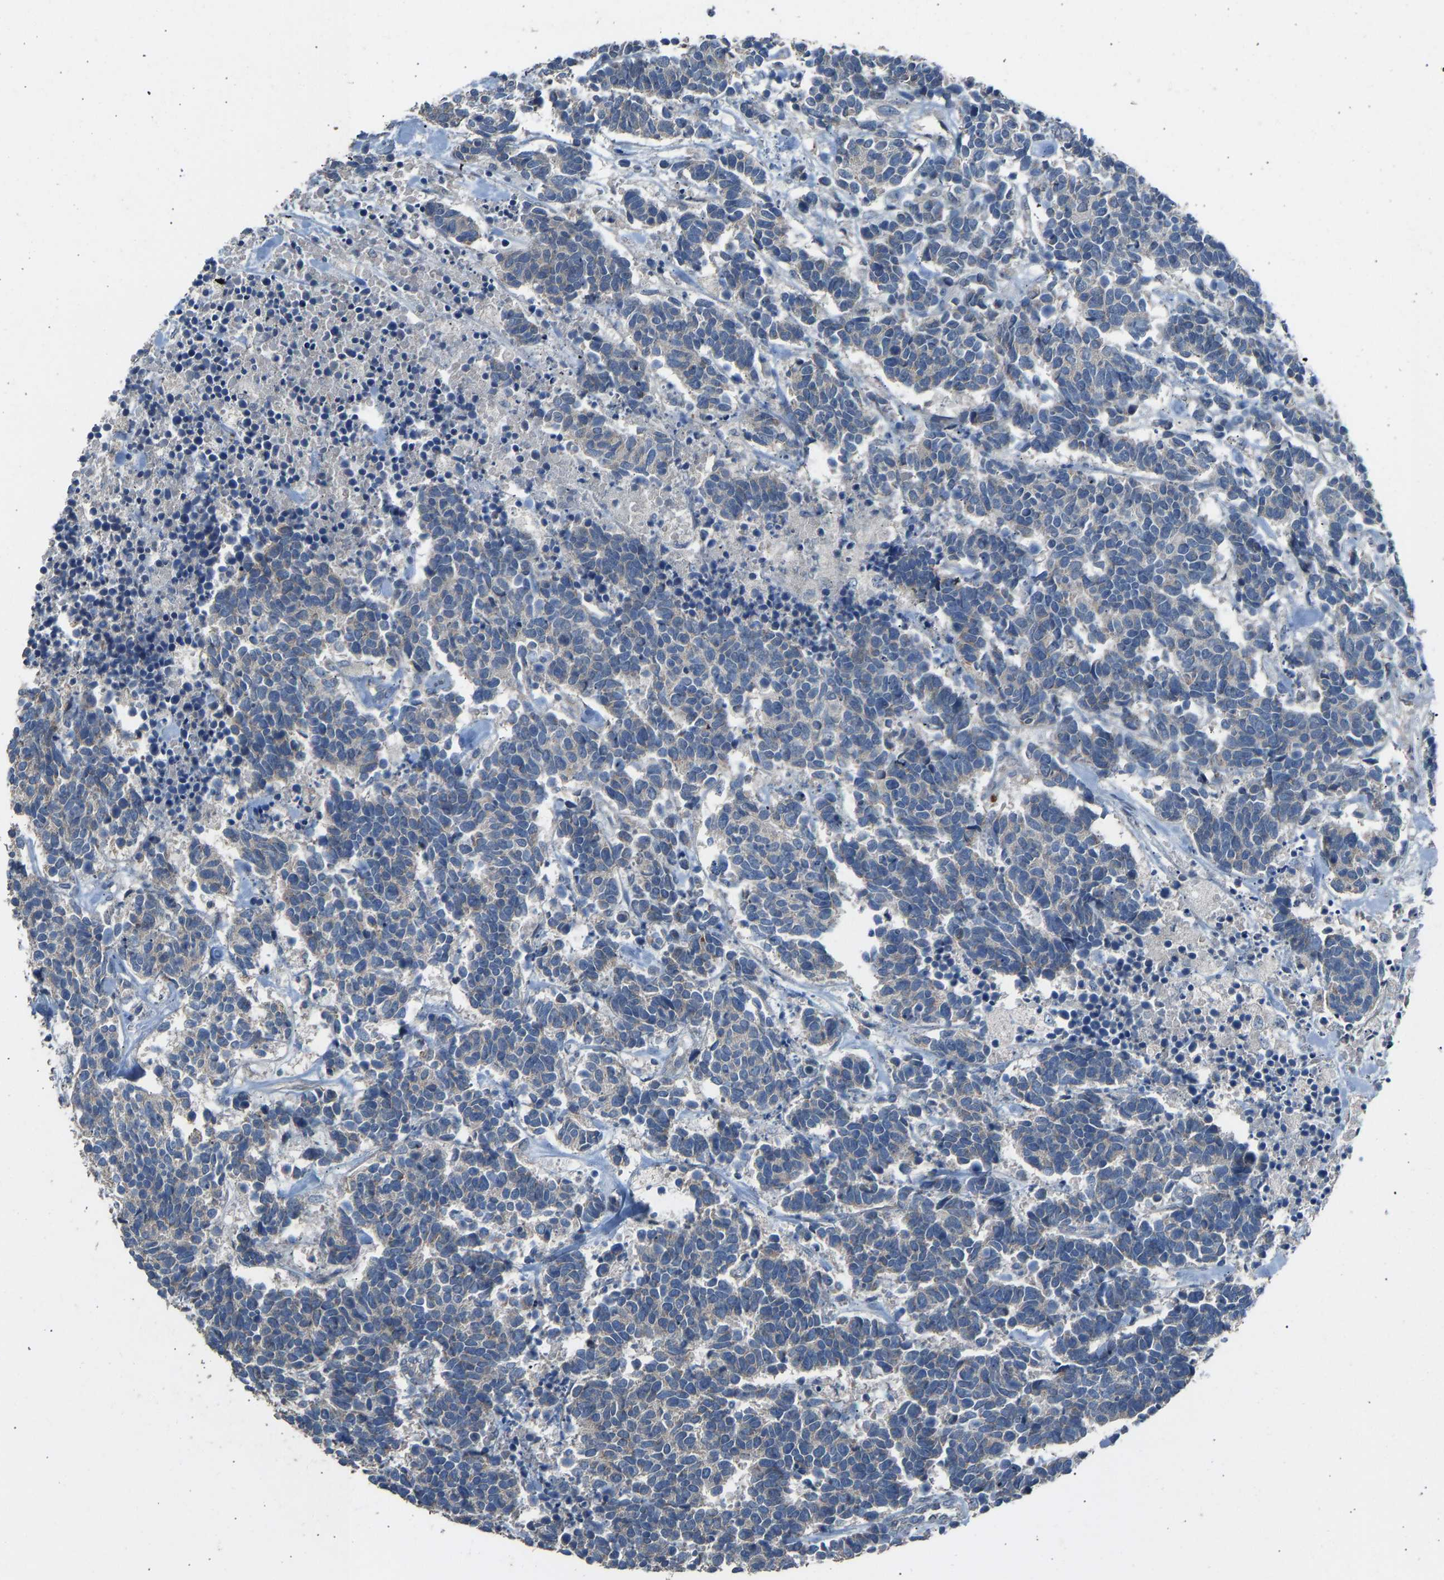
{"staining": {"intensity": "negative", "quantity": "none", "location": "none"}, "tissue": "carcinoid", "cell_type": "Tumor cells", "image_type": "cancer", "snomed": [{"axis": "morphology", "description": "Carcinoma, NOS"}, {"axis": "morphology", "description": "Carcinoid, malignant, NOS"}, {"axis": "topography", "description": "Urinary bladder"}], "caption": "IHC photomicrograph of carcinoid stained for a protein (brown), which shows no expression in tumor cells. (DAB (3,3'-diaminobenzidine) immunohistochemistry, high magnification).", "gene": "TGFBR3", "patient": {"sex": "male", "age": 57}}